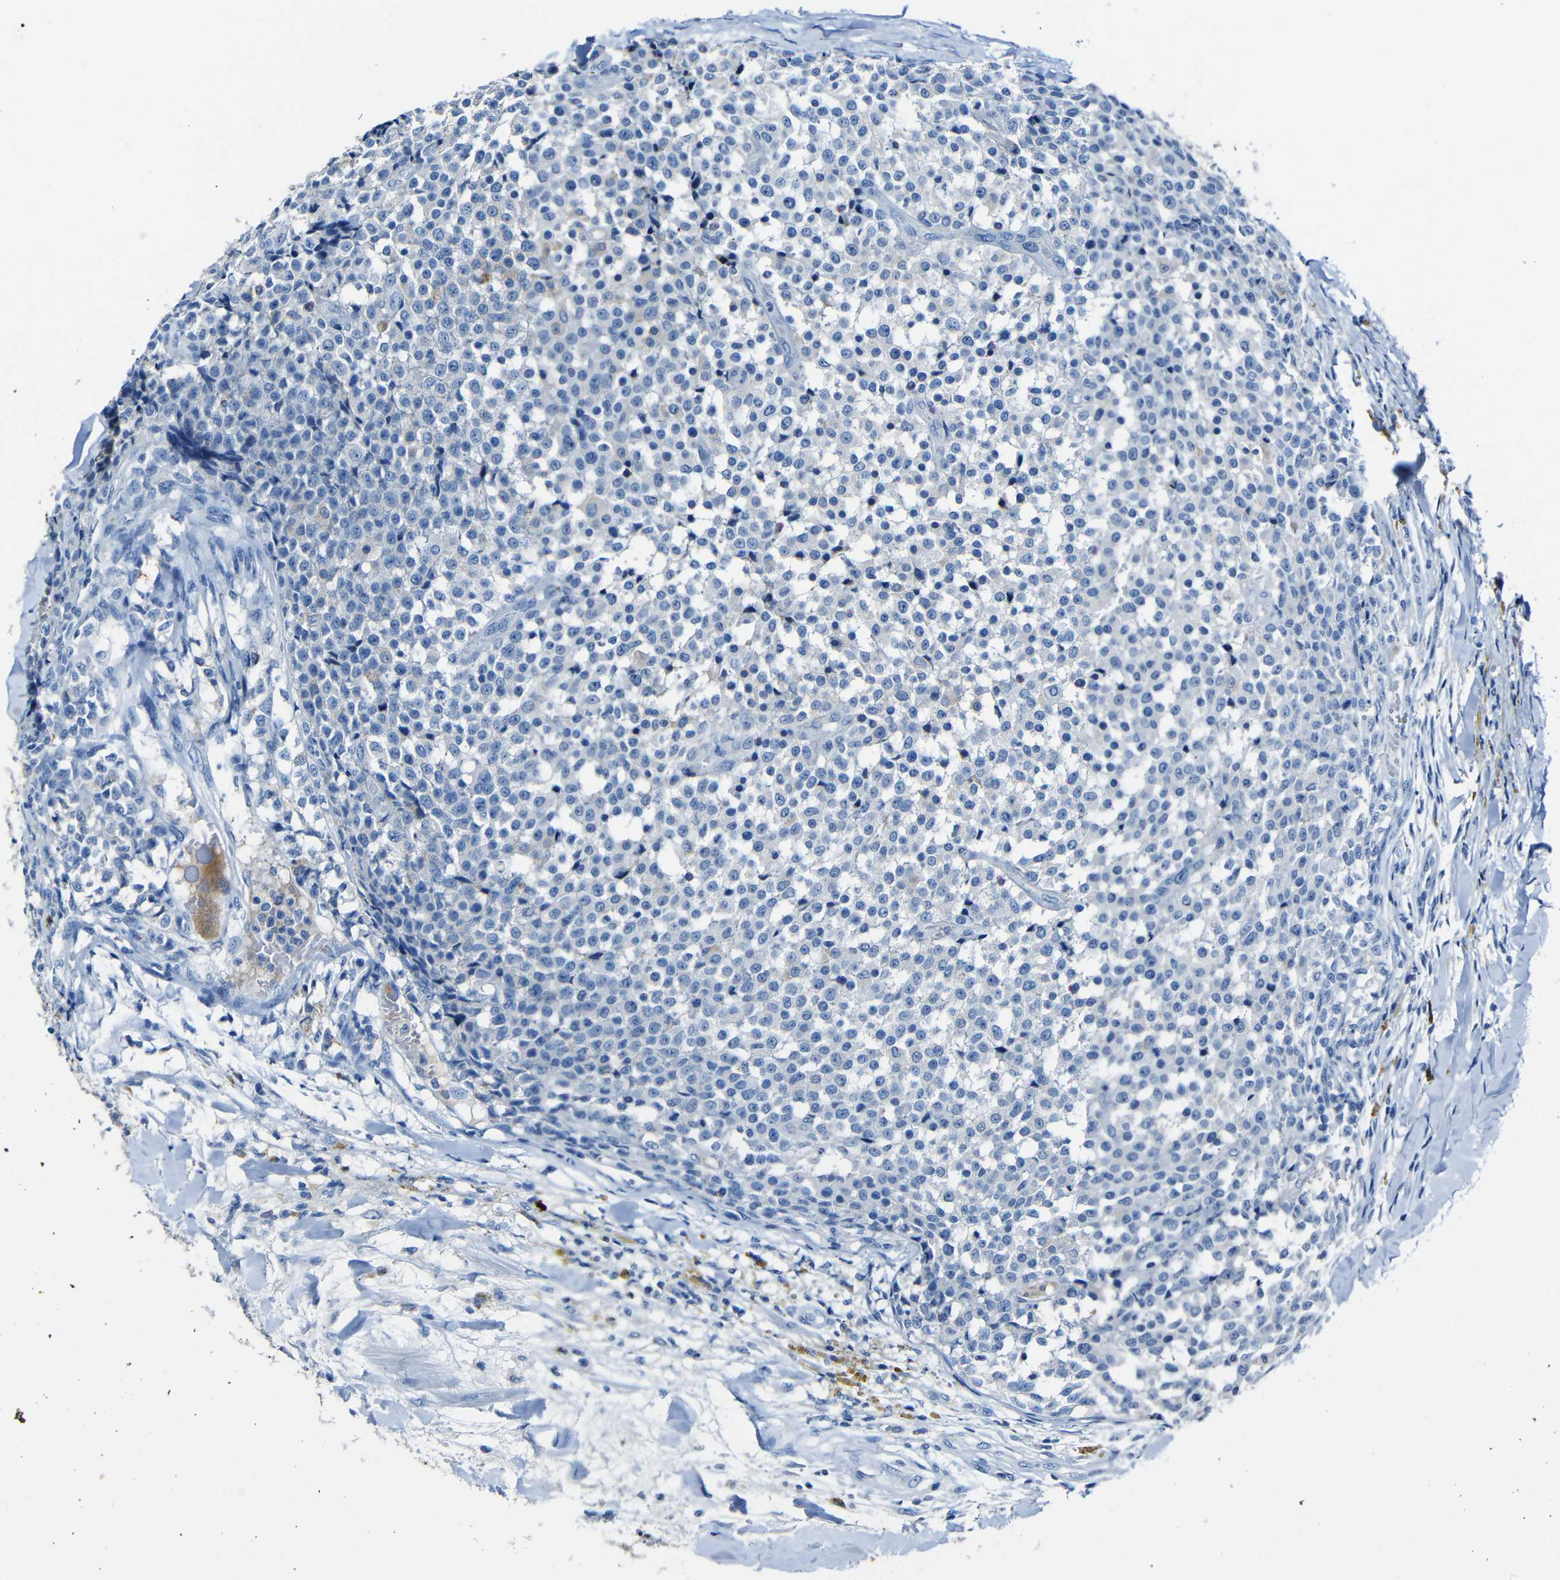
{"staining": {"intensity": "negative", "quantity": "none", "location": "none"}, "tissue": "testis cancer", "cell_type": "Tumor cells", "image_type": "cancer", "snomed": [{"axis": "morphology", "description": "Seminoma, NOS"}, {"axis": "topography", "description": "Testis"}], "caption": "There is no significant expression in tumor cells of testis seminoma.", "gene": "CLDN11", "patient": {"sex": "male", "age": 59}}